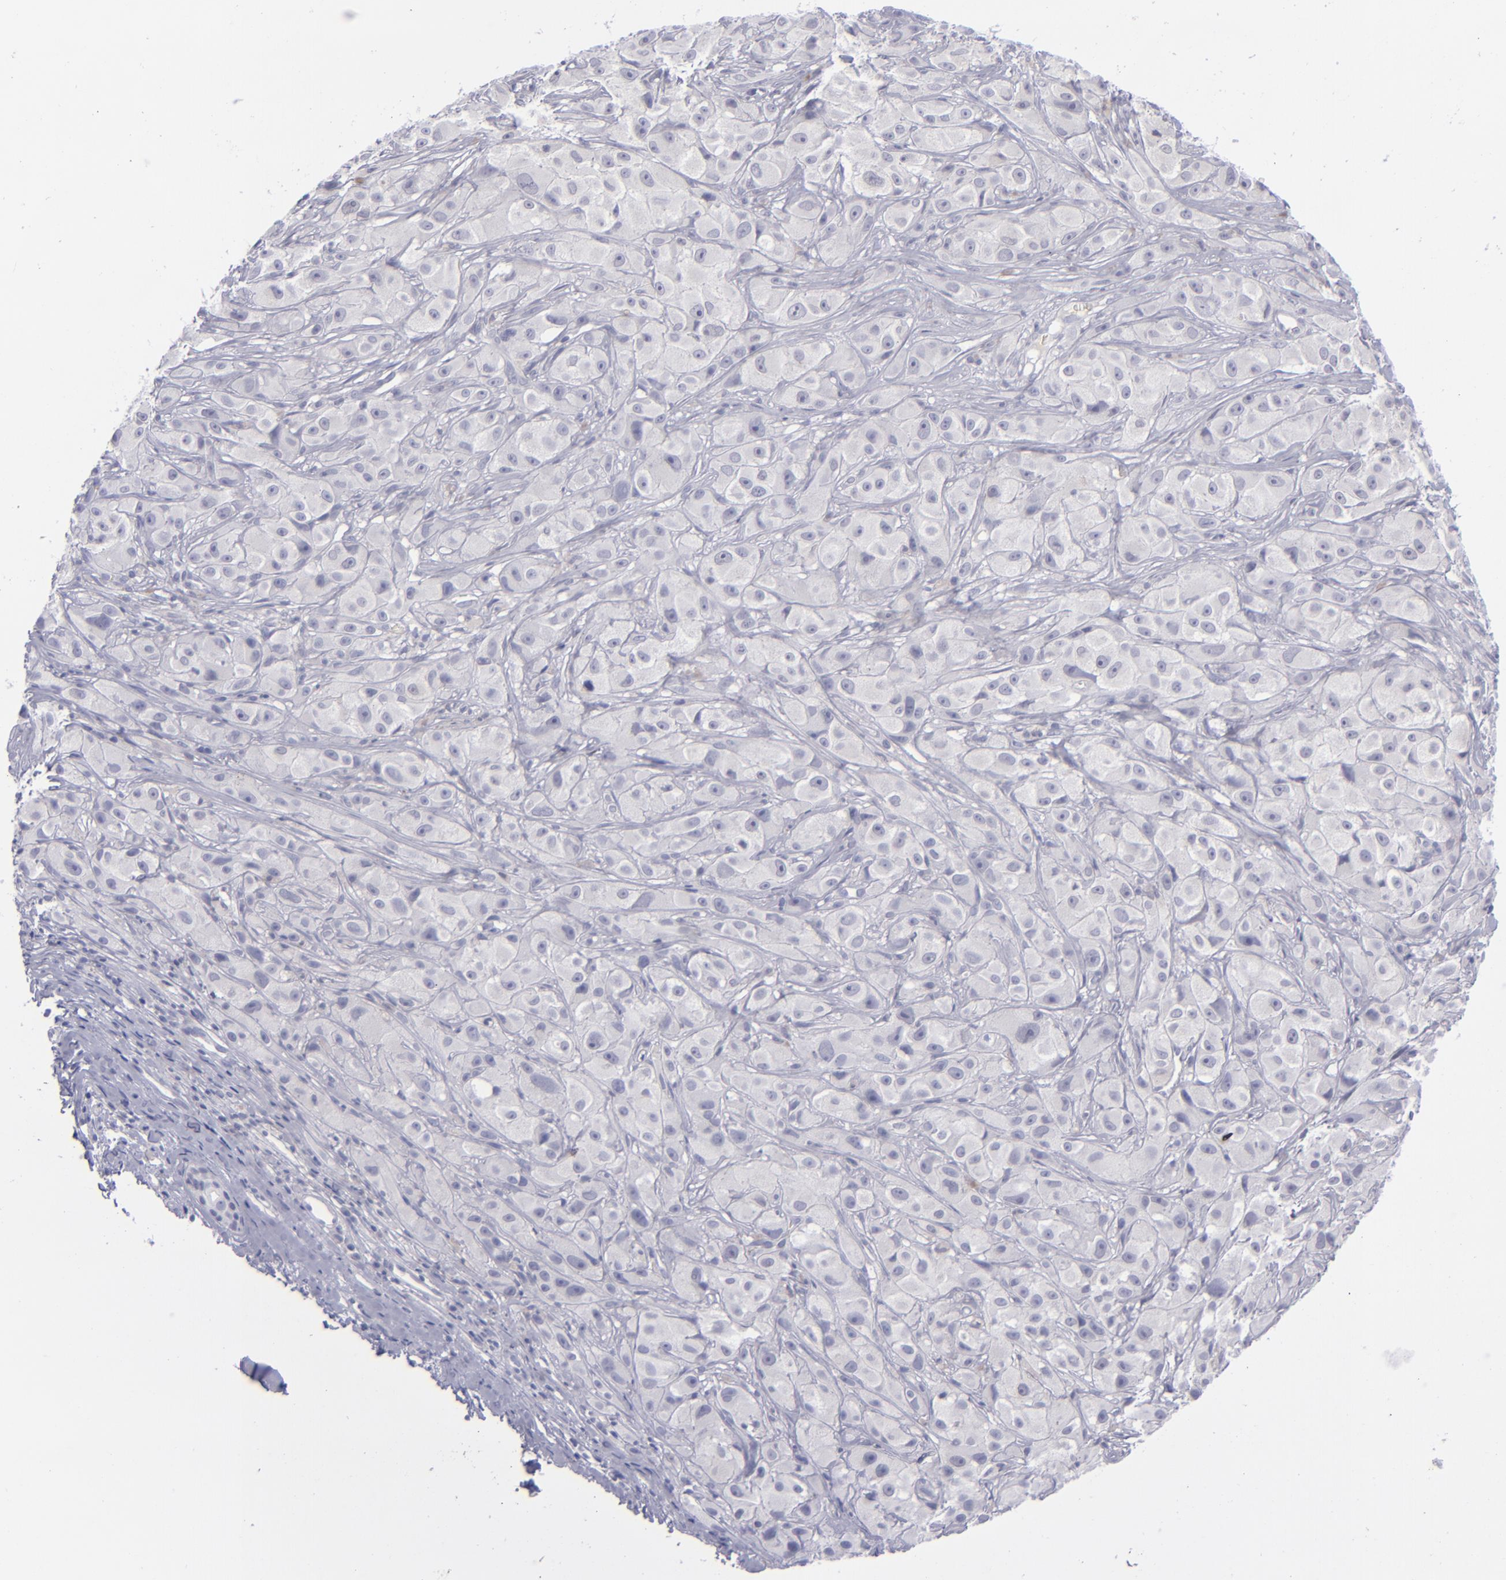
{"staining": {"intensity": "negative", "quantity": "none", "location": "none"}, "tissue": "melanoma", "cell_type": "Tumor cells", "image_type": "cancer", "snomed": [{"axis": "morphology", "description": "Malignant melanoma, NOS"}, {"axis": "topography", "description": "Skin"}], "caption": "Immunohistochemical staining of melanoma exhibits no significant positivity in tumor cells.", "gene": "ITGB4", "patient": {"sex": "male", "age": 56}}